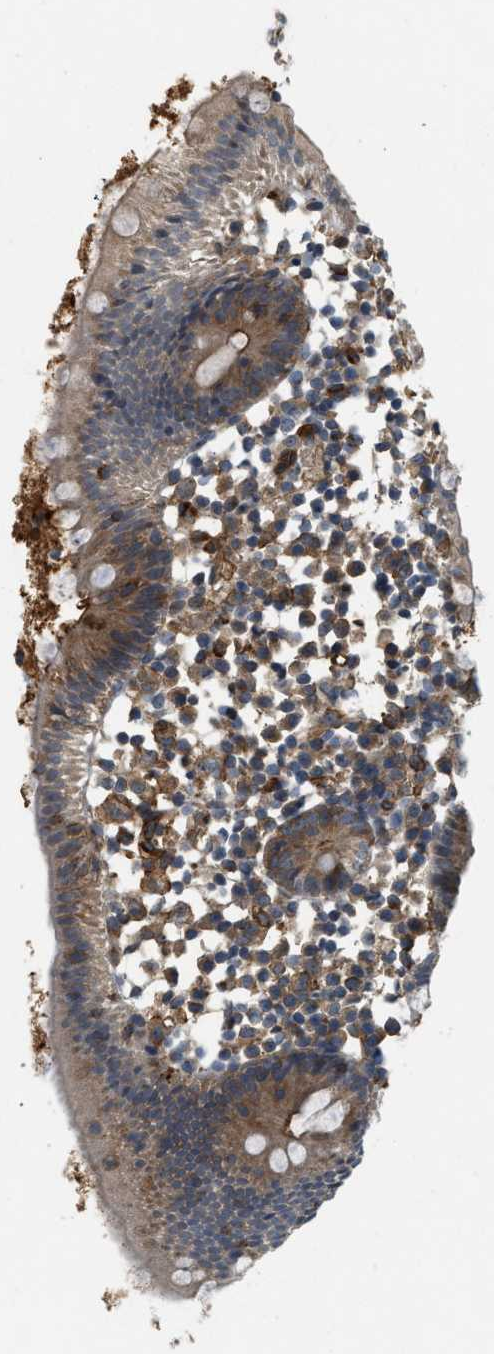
{"staining": {"intensity": "moderate", "quantity": ">75%", "location": "cytoplasmic/membranous"}, "tissue": "appendix", "cell_type": "Glandular cells", "image_type": "normal", "snomed": [{"axis": "morphology", "description": "Normal tissue, NOS"}, {"axis": "topography", "description": "Appendix"}], "caption": "Immunohistochemistry of normal human appendix shows medium levels of moderate cytoplasmic/membranous staining in about >75% of glandular cells. Using DAB (3,3'-diaminobenzidine) (brown) and hematoxylin (blue) stains, captured at high magnification using brightfield microscopy.", "gene": "HIP1", "patient": {"sex": "female", "age": 20}}